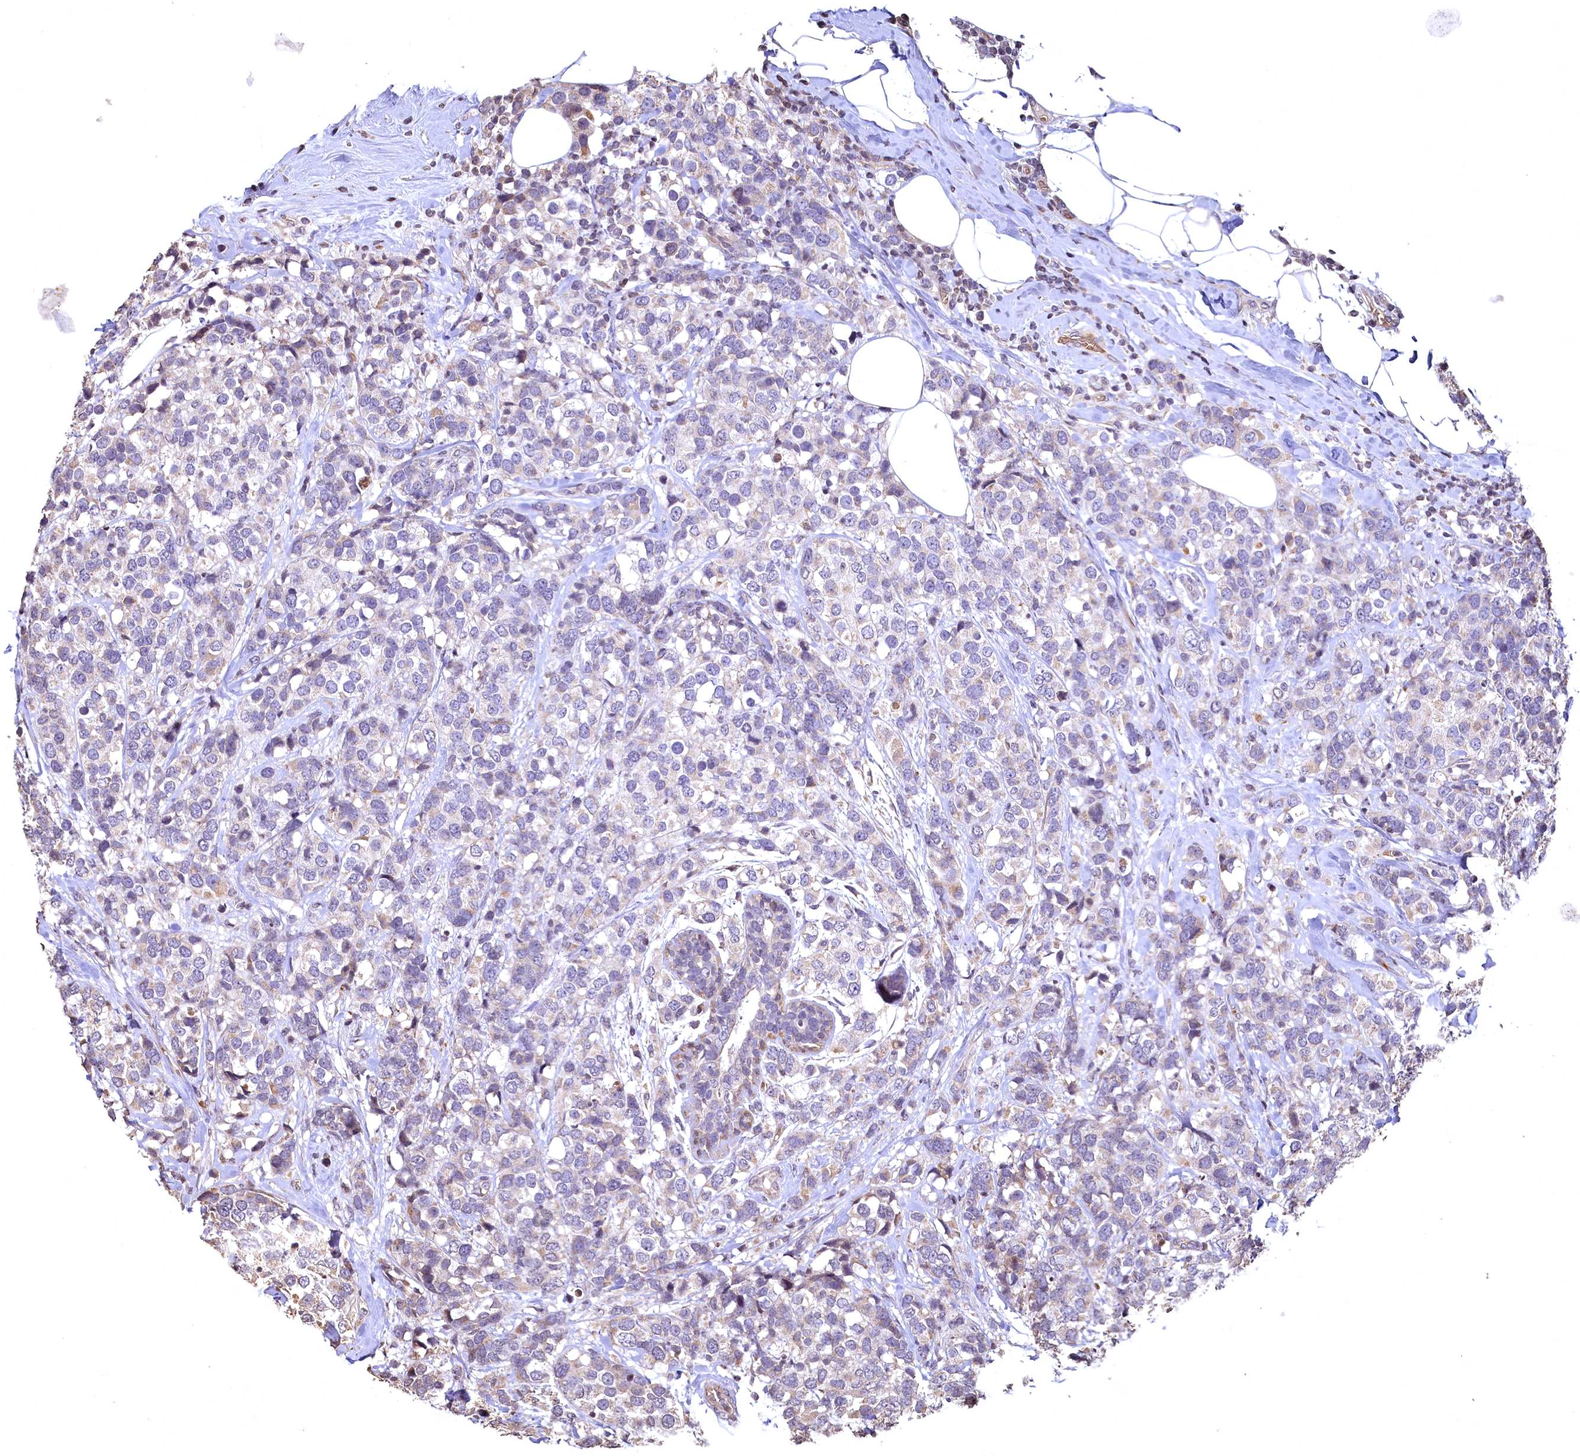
{"staining": {"intensity": "negative", "quantity": "none", "location": "none"}, "tissue": "breast cancer", "cell_type": "Tumor cells", "image_type": "cancer", "snomed": [{"axis": "morphology", "description": "Lobular carcinoma"}, {"axis": "topography", "description": "Breast"}], "caption": "This photomicrograph is of breast cancer stained with immunohistochemistry (IHC) to label a protein in brown with the nuclei are counter-stained blue. There is no staining in tumor cells.", "gene": "SPTA1", "patient": {"sex": "female", "age": 59}}